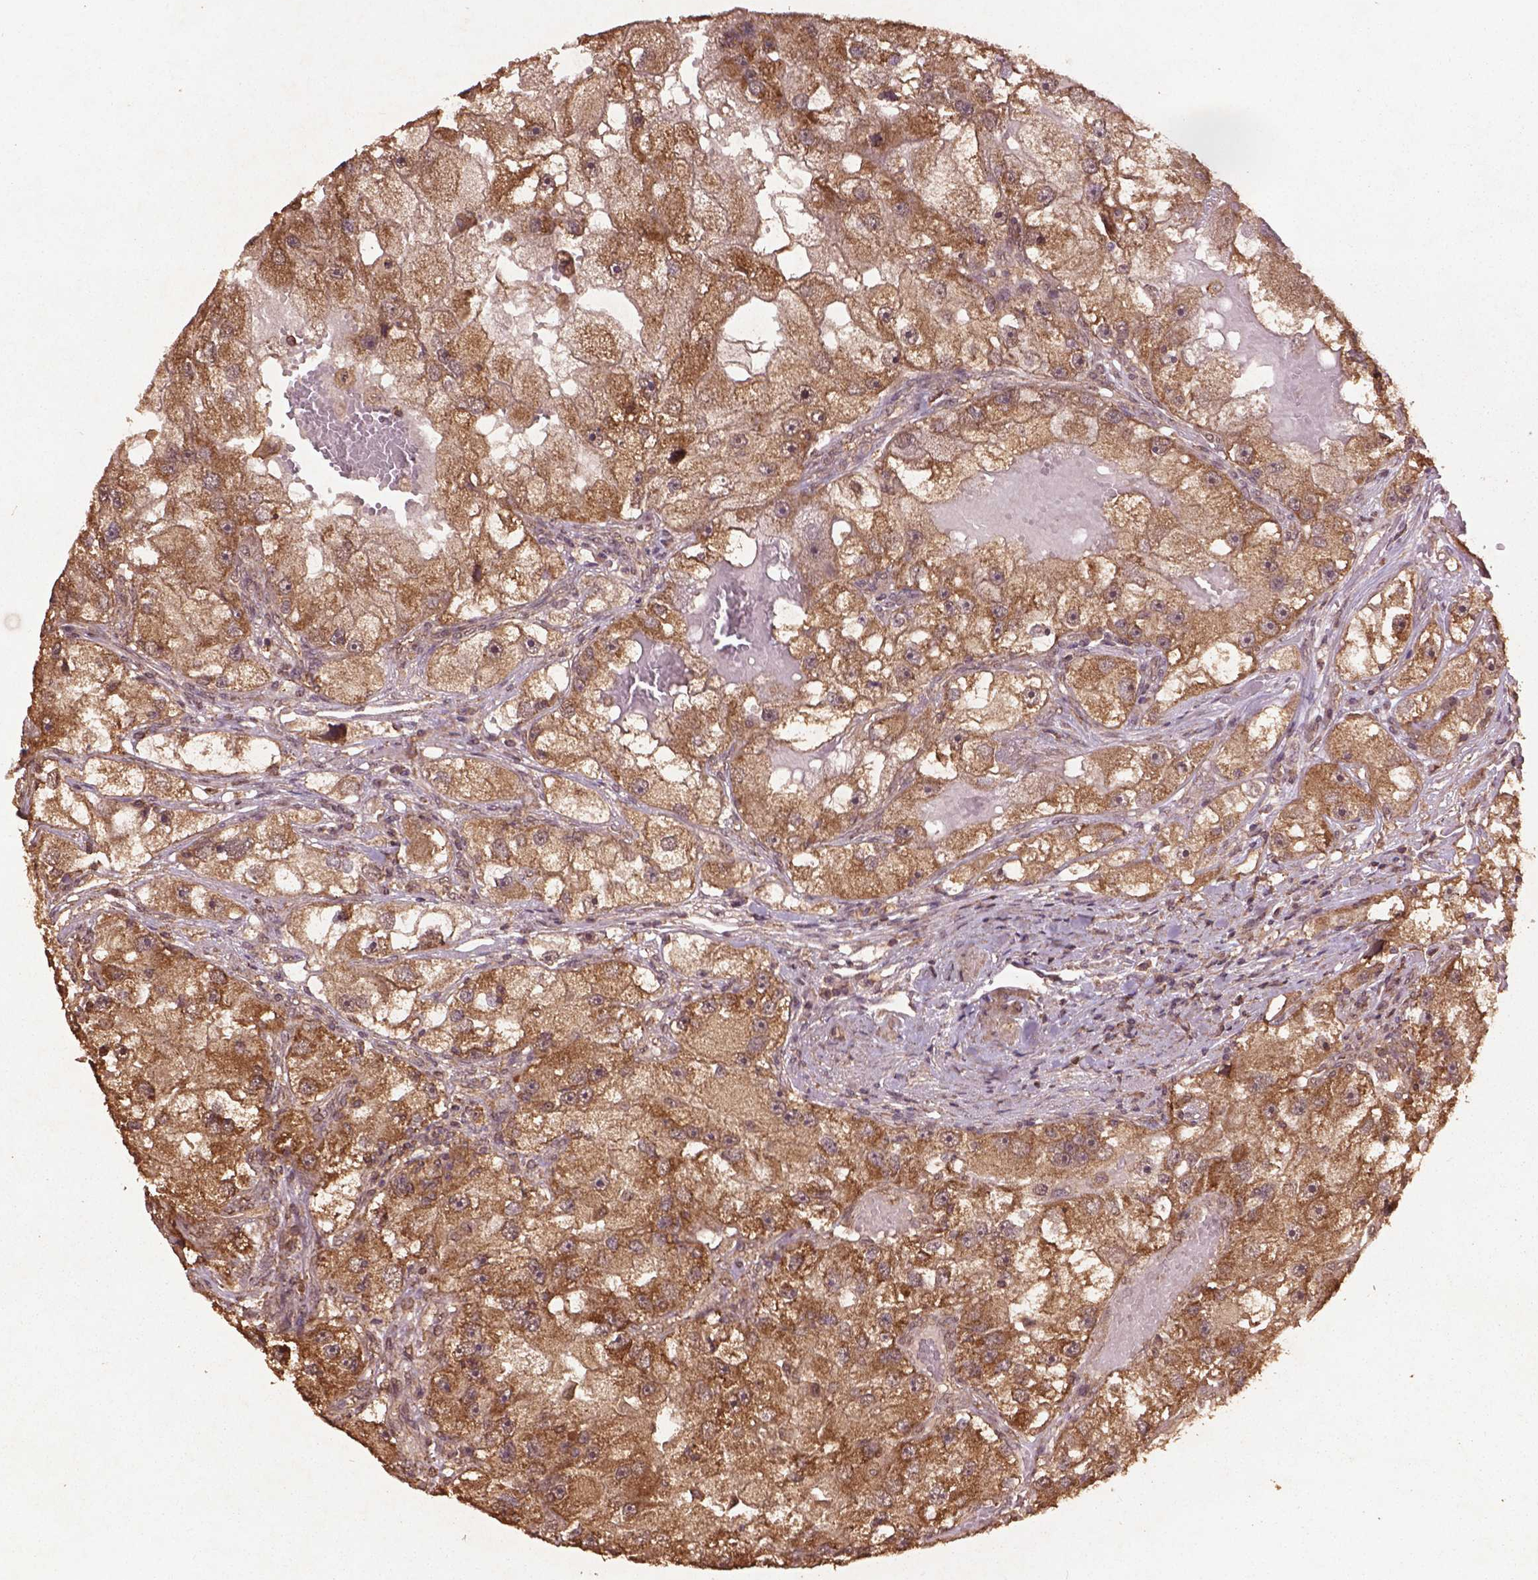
{"staining": {"intensity": "moderate", "quantity": ">75%", "location": "cytoplasmic/membranous"}, "tissue": "renal cancer", "cell_type": "Tumor cells", "image_type": "cancer", "snomed": [{"axis": "morphology", "description": "Adenocarcinoma, NOS"}, {"axis": "topography", "description": "Kidney"}], "caption": "This image exhibits immunohistochemistry staining of human renal cancer (adenocarcinoma), with medium moderate cytoplasmic/membranous staining in about >75% of tumor cells.", "gene": "BABAM1", "patient": {"sex": "male", "age": 63}}